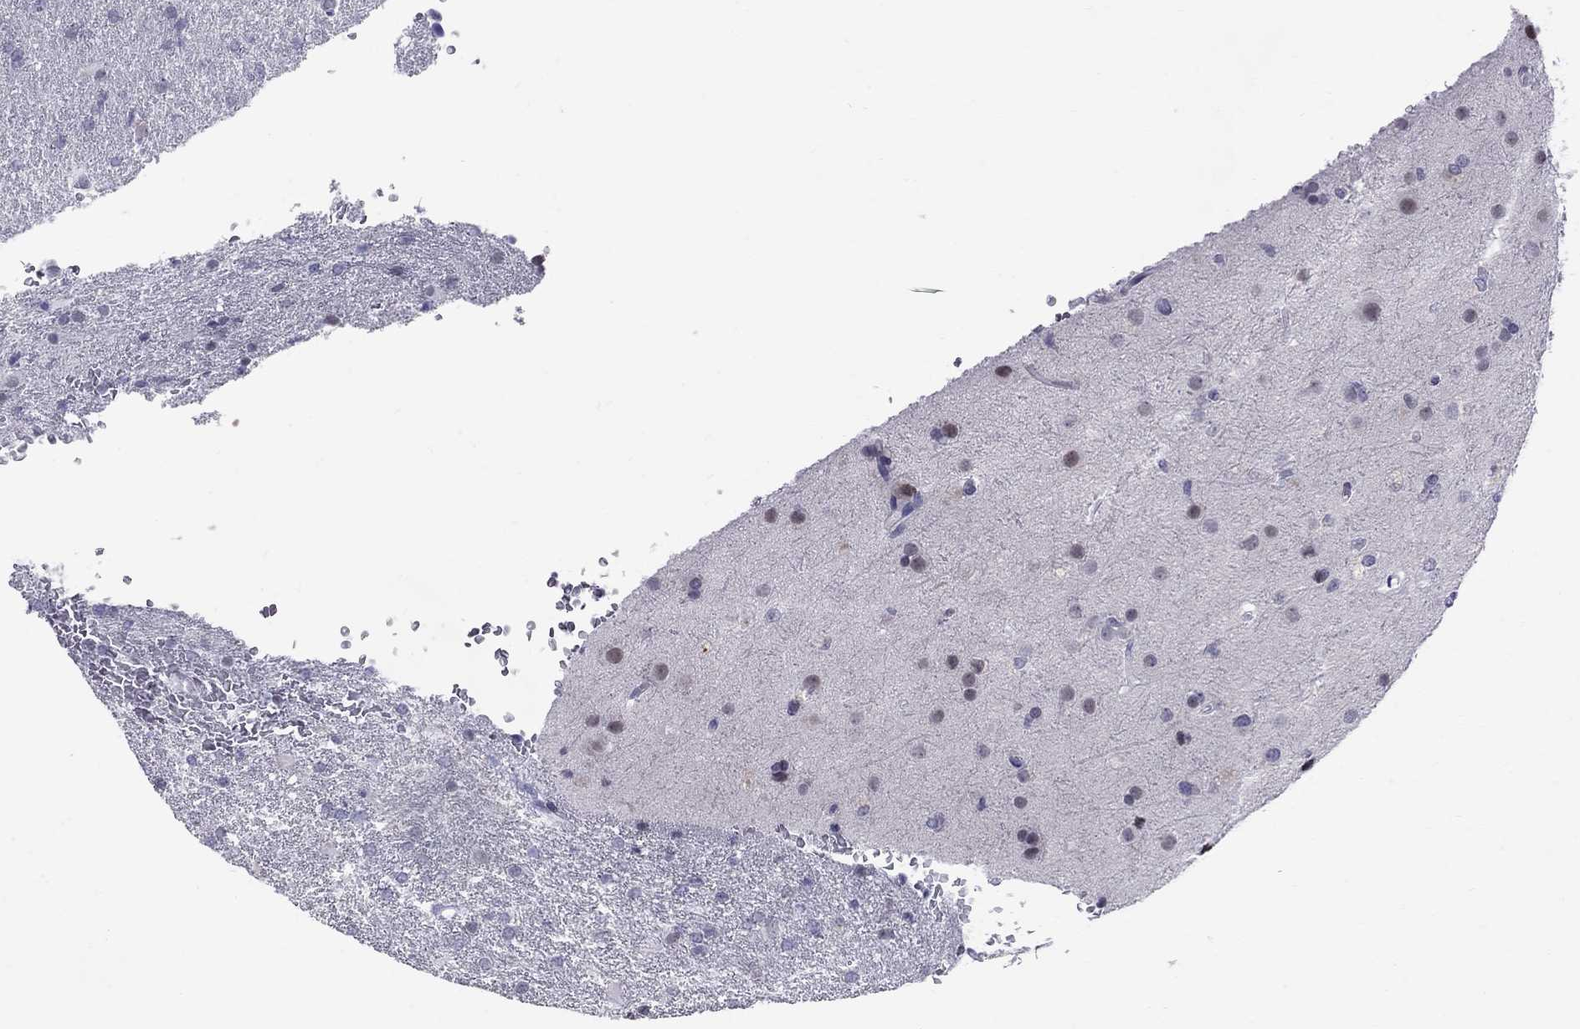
{"staining": {"intensity": "negative", "quantity": "none", "location": "none"}, "tissue": "glioma", "cell_type": "Tumor cells", "image_type": "cancer", "snomed": [{"axis": "morphology", "description": "Glioma, malignant, High grade"}, {"axis": "topography", "description": "Brain"}], "caption": "Immunohistochemical staining of human glioma displays no significant expression in tumor cells.", "gene": "MUC15", "patient": {"sex": "male", "age": 68}}